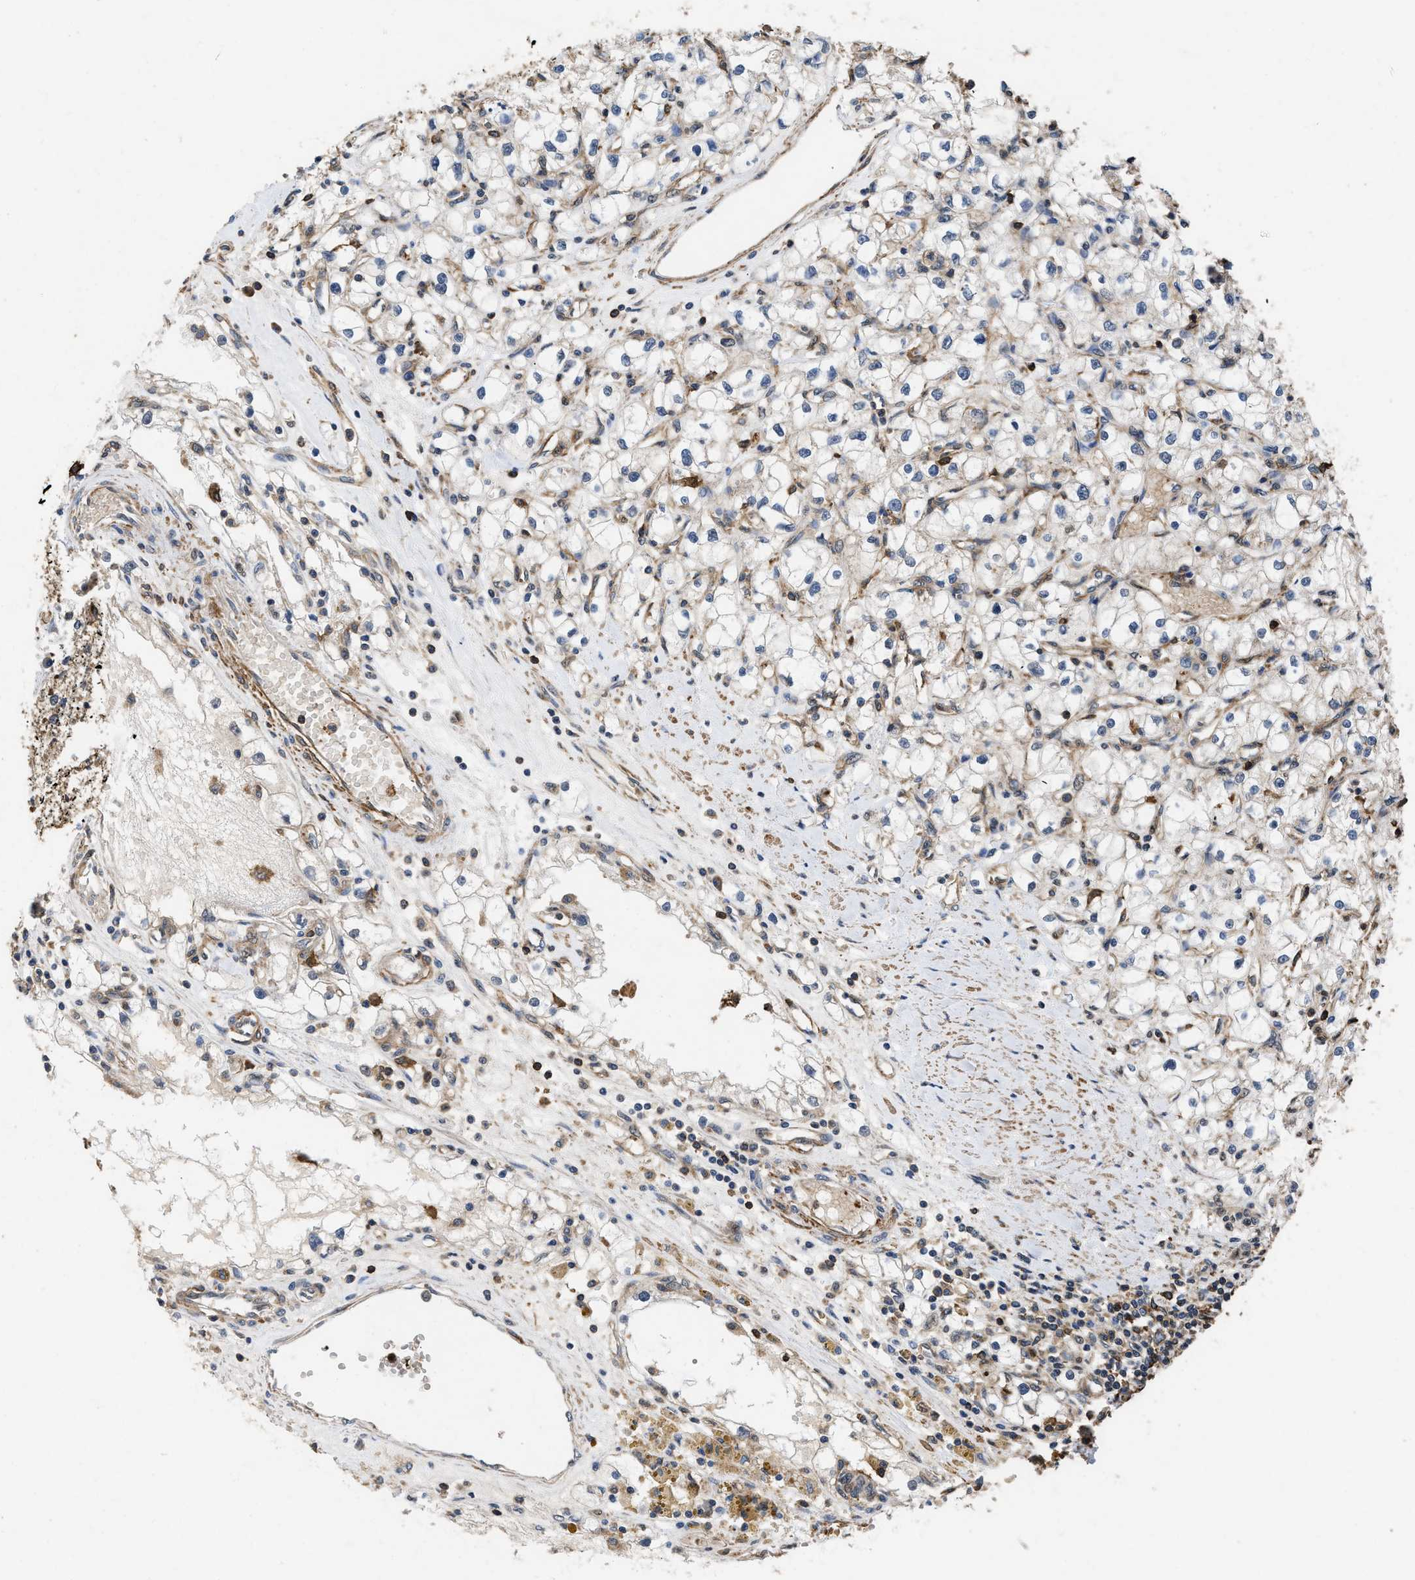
{"staining": {"intensity": "negative", "quantity": "none", "location": "none"}, "tissue": "renal cancer", "cell_type": "Tumor cells", "image_type": "cancer", "snomed": [{"axis": "morphology", "description": "Adenocarcinoma, NOS"}, {"axis": "topography", "description": "Kidney"}], "caption": "Immunohistochemistry (IHC) photomicrograph of neoplastic tissue: human renal cancer (adenocarcinoma) stained with DAB (3,3'-diaminobenzidine) demonstrates no significant protein expression in tumor cells.", "gene": "LINGO2", "patient": {"sex": "male", "age": 56}}